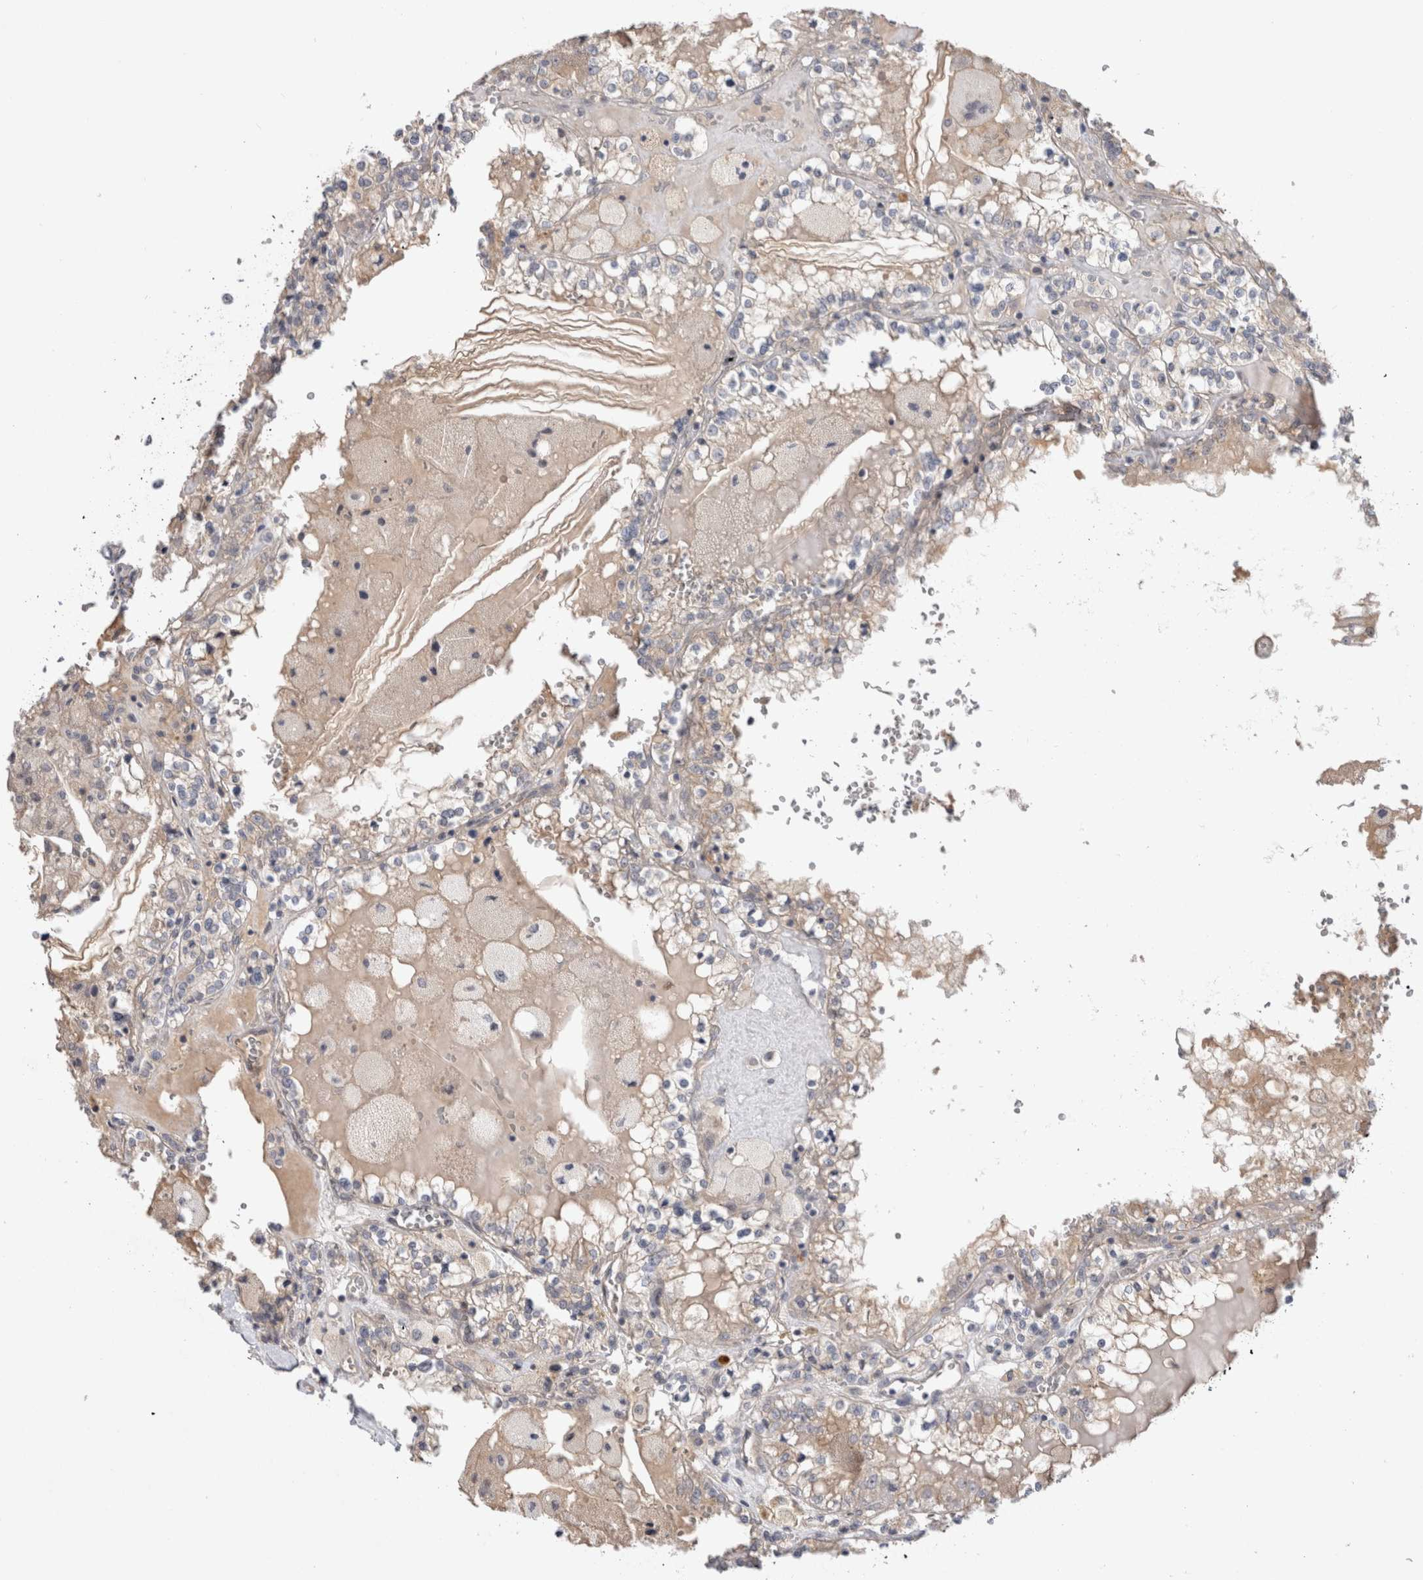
{"staining": {"intensity": "weak", "quantity": "25%-75%", "location": "cytoplasmic/membranous"}, "tissue": "renal cancer", "cell_type": "Tumor cells", "image_type": "cancer", "snomed": [{"axis": "morphology", "description": "Adenocarcinoma, NOS"}, {"axis": "topography", "description": "Kidney"}], "caption": "The micrograph demonstrates a brown stain indicating the presence of a protein in the cytoplasmic/membranous of tumor cells in adenocarcinoma (renal).", "gene": "CERS3", "patient": {"sex": "female", "age": 56}}